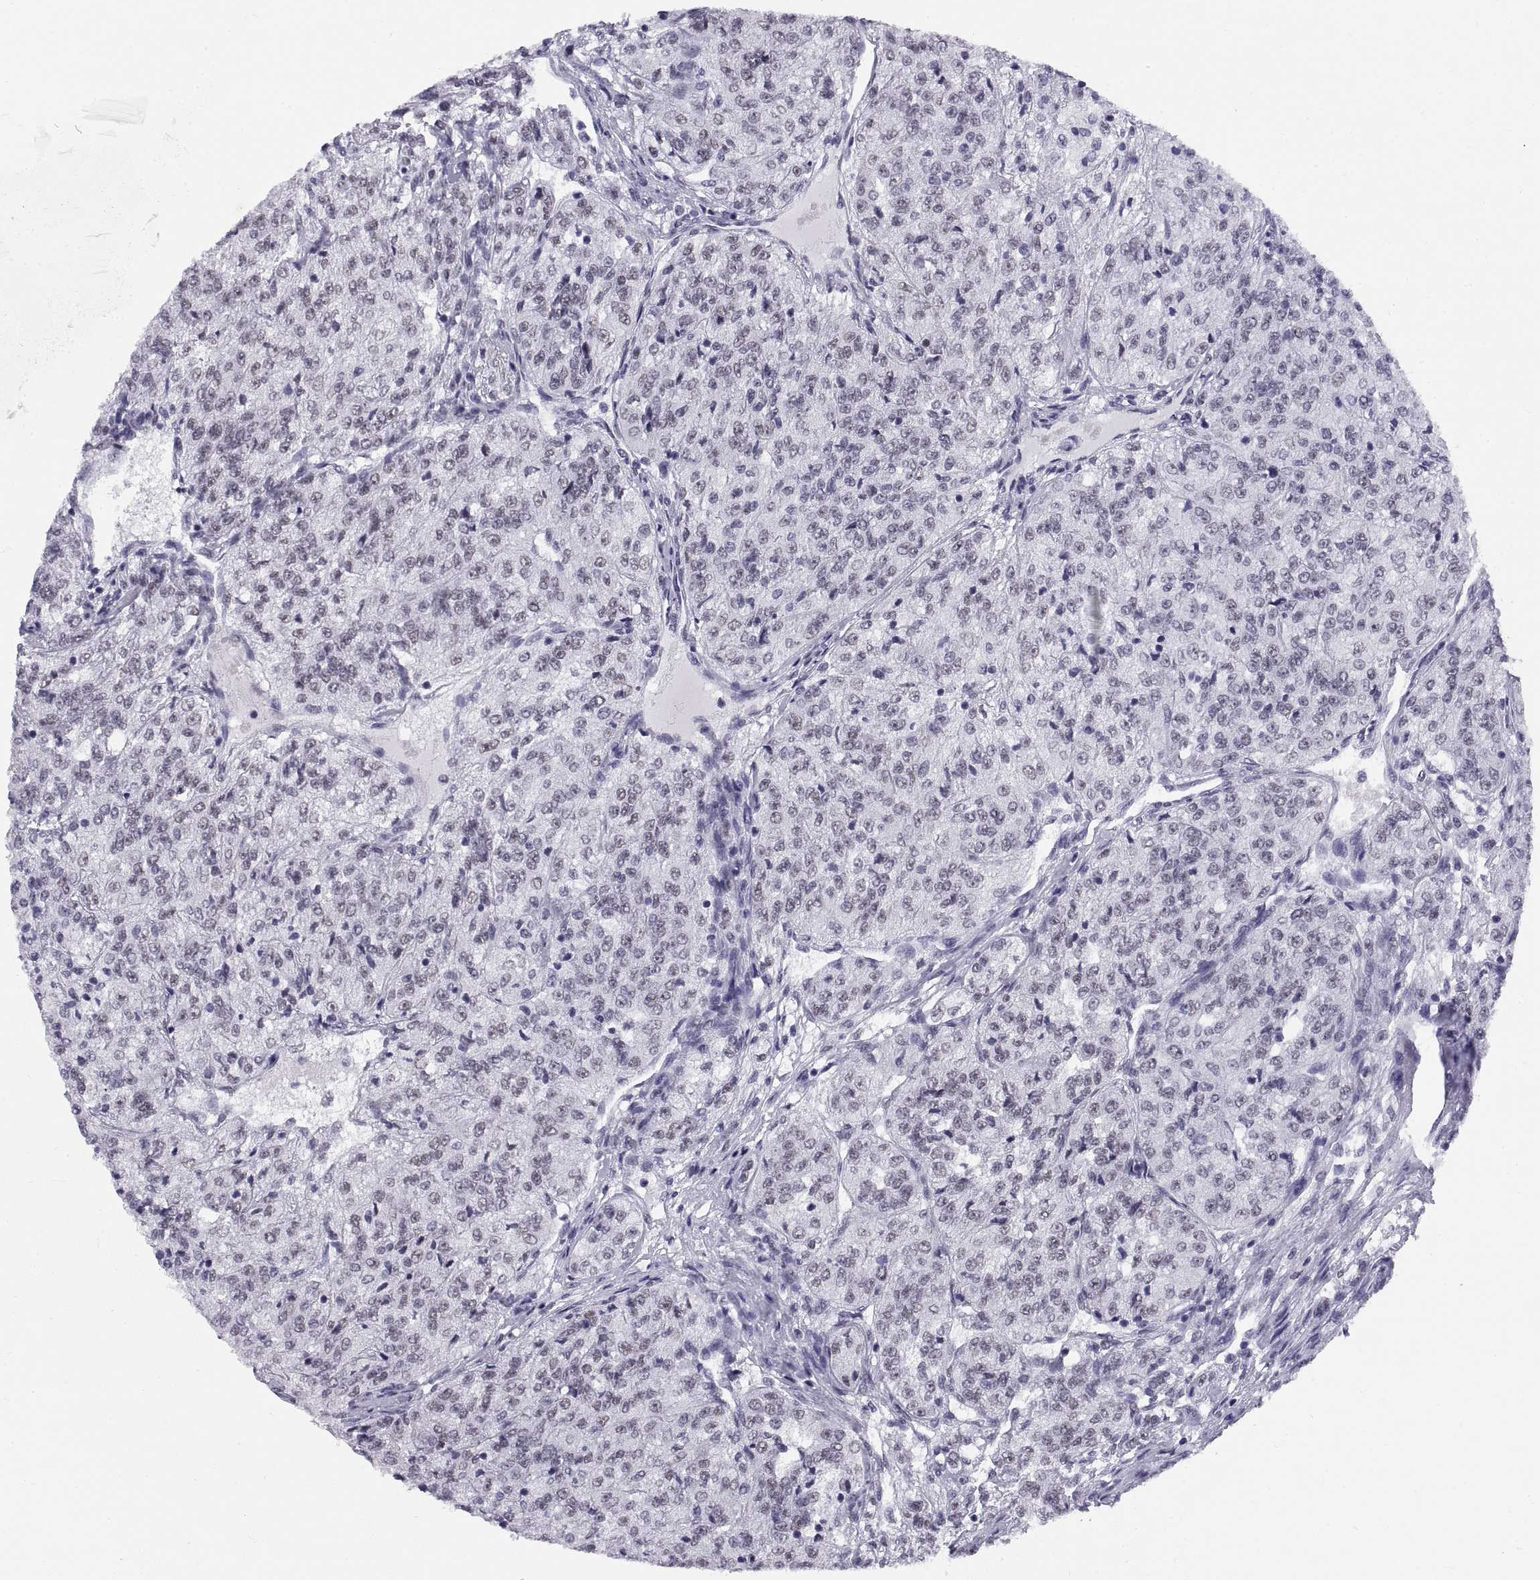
{"staining": {"intensity": "negative", "quantity": "none", "location": "none"}, "tissue": "renal cancer", "cell_type": "Tumor cells", "image_type": "cancer", "snomed": [{"axis": "morphology", "description": "Adenocarcinoma, NOS"}, {"axis": "topography", "description": "Kidney"}], "caption": "There is no significant staining in tumor cells of renal adenocarcinoma.", "gene": "NEUROD6", "patient": {"sex": "female", "age": 63}}